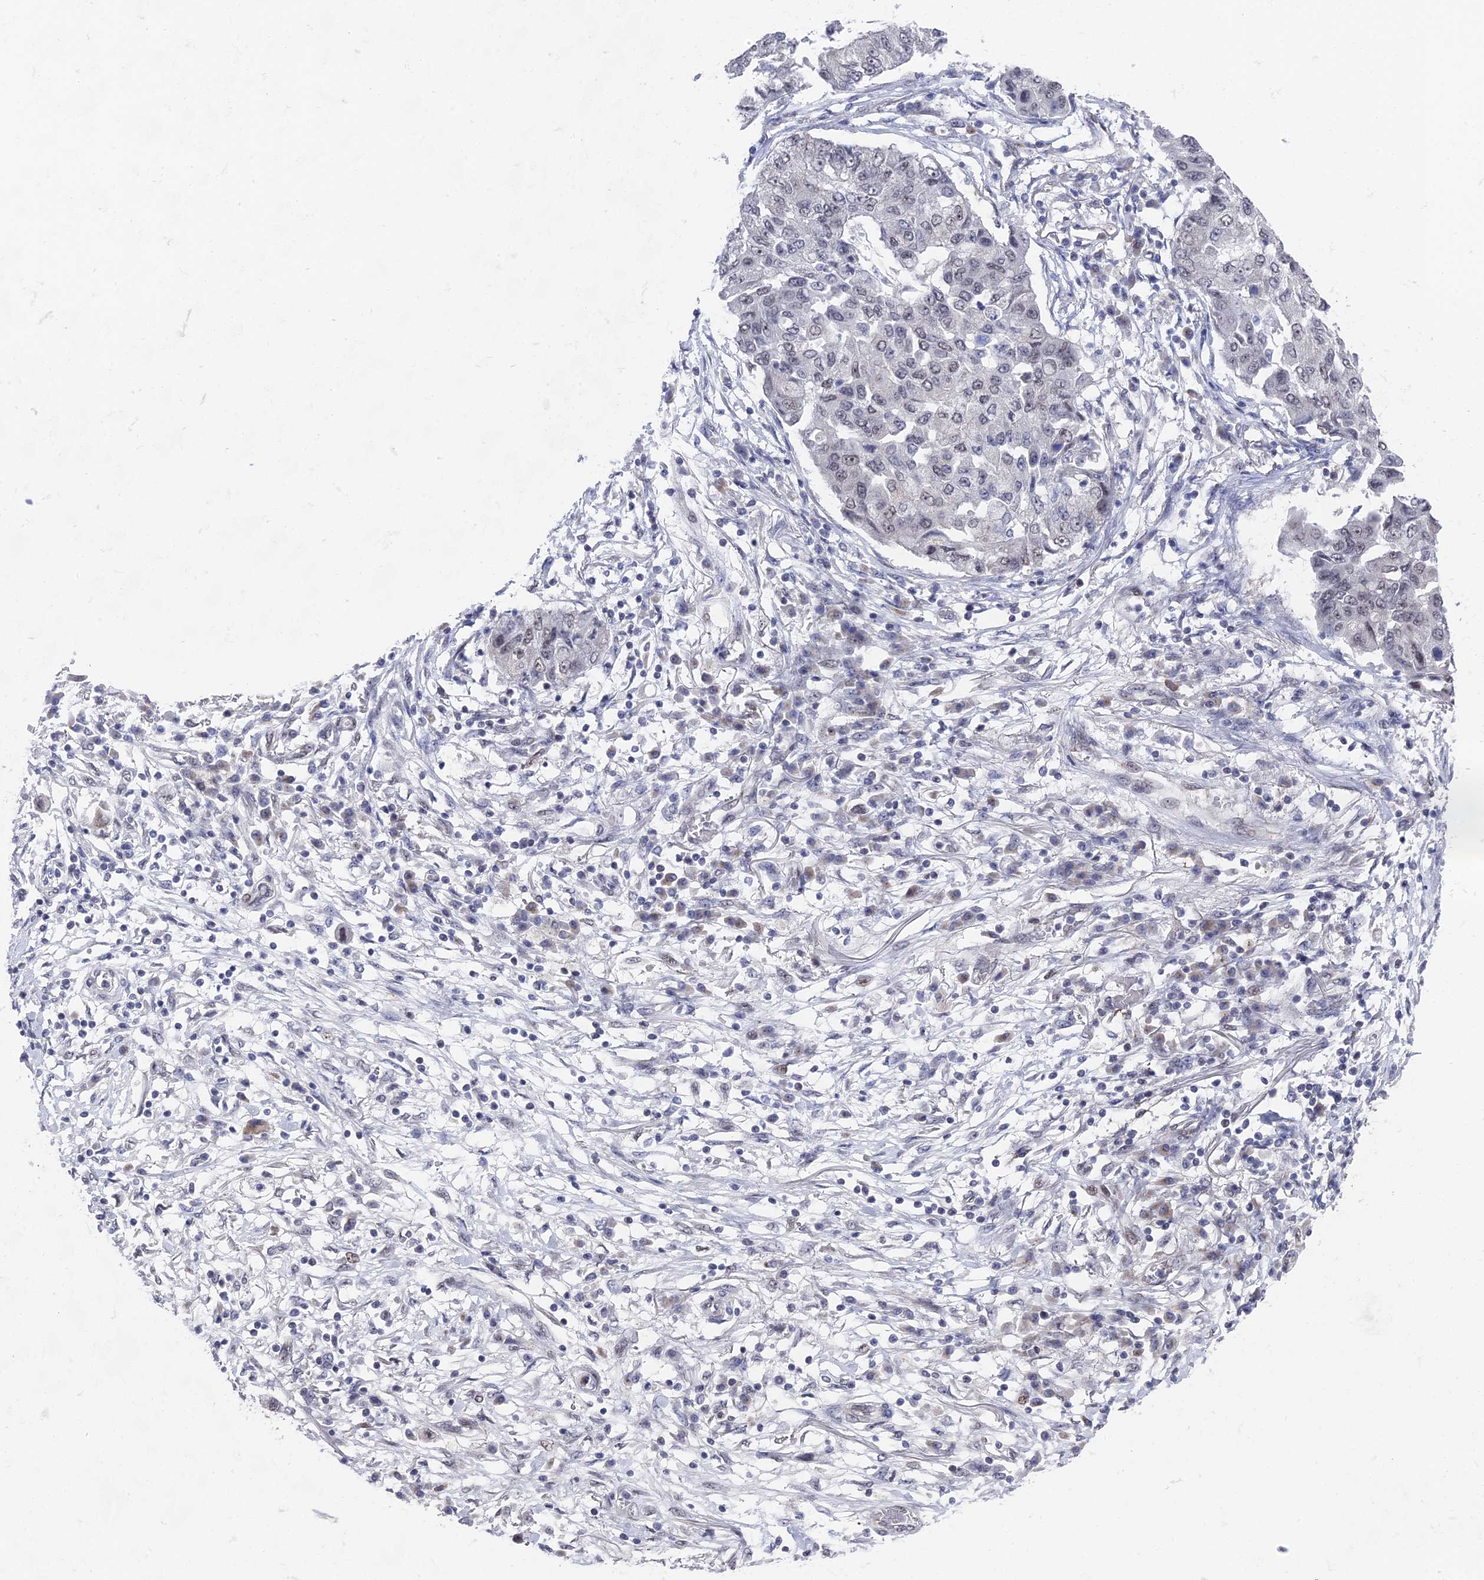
{"staining": {"intensity": "weak", "quantity": "<25%", "location": "nuclear"}, "tissue": "lung cancer", "cell_type": "Tumor cells", "image_type": "cancer", "snomed": [{"axis": "morphology", "description": "Squamous cell carcinoma, NOS"}, {"axis": "topography", "description": "Lung"}], "caption": "Tumor cells show no significant protein expression in lung squamous cell carcinoma. (Immunohistochemistry, brightfield microscopy, high magnification).", "gene": "FHIP2A", "patient": {"sex": "male", "age": 74}}